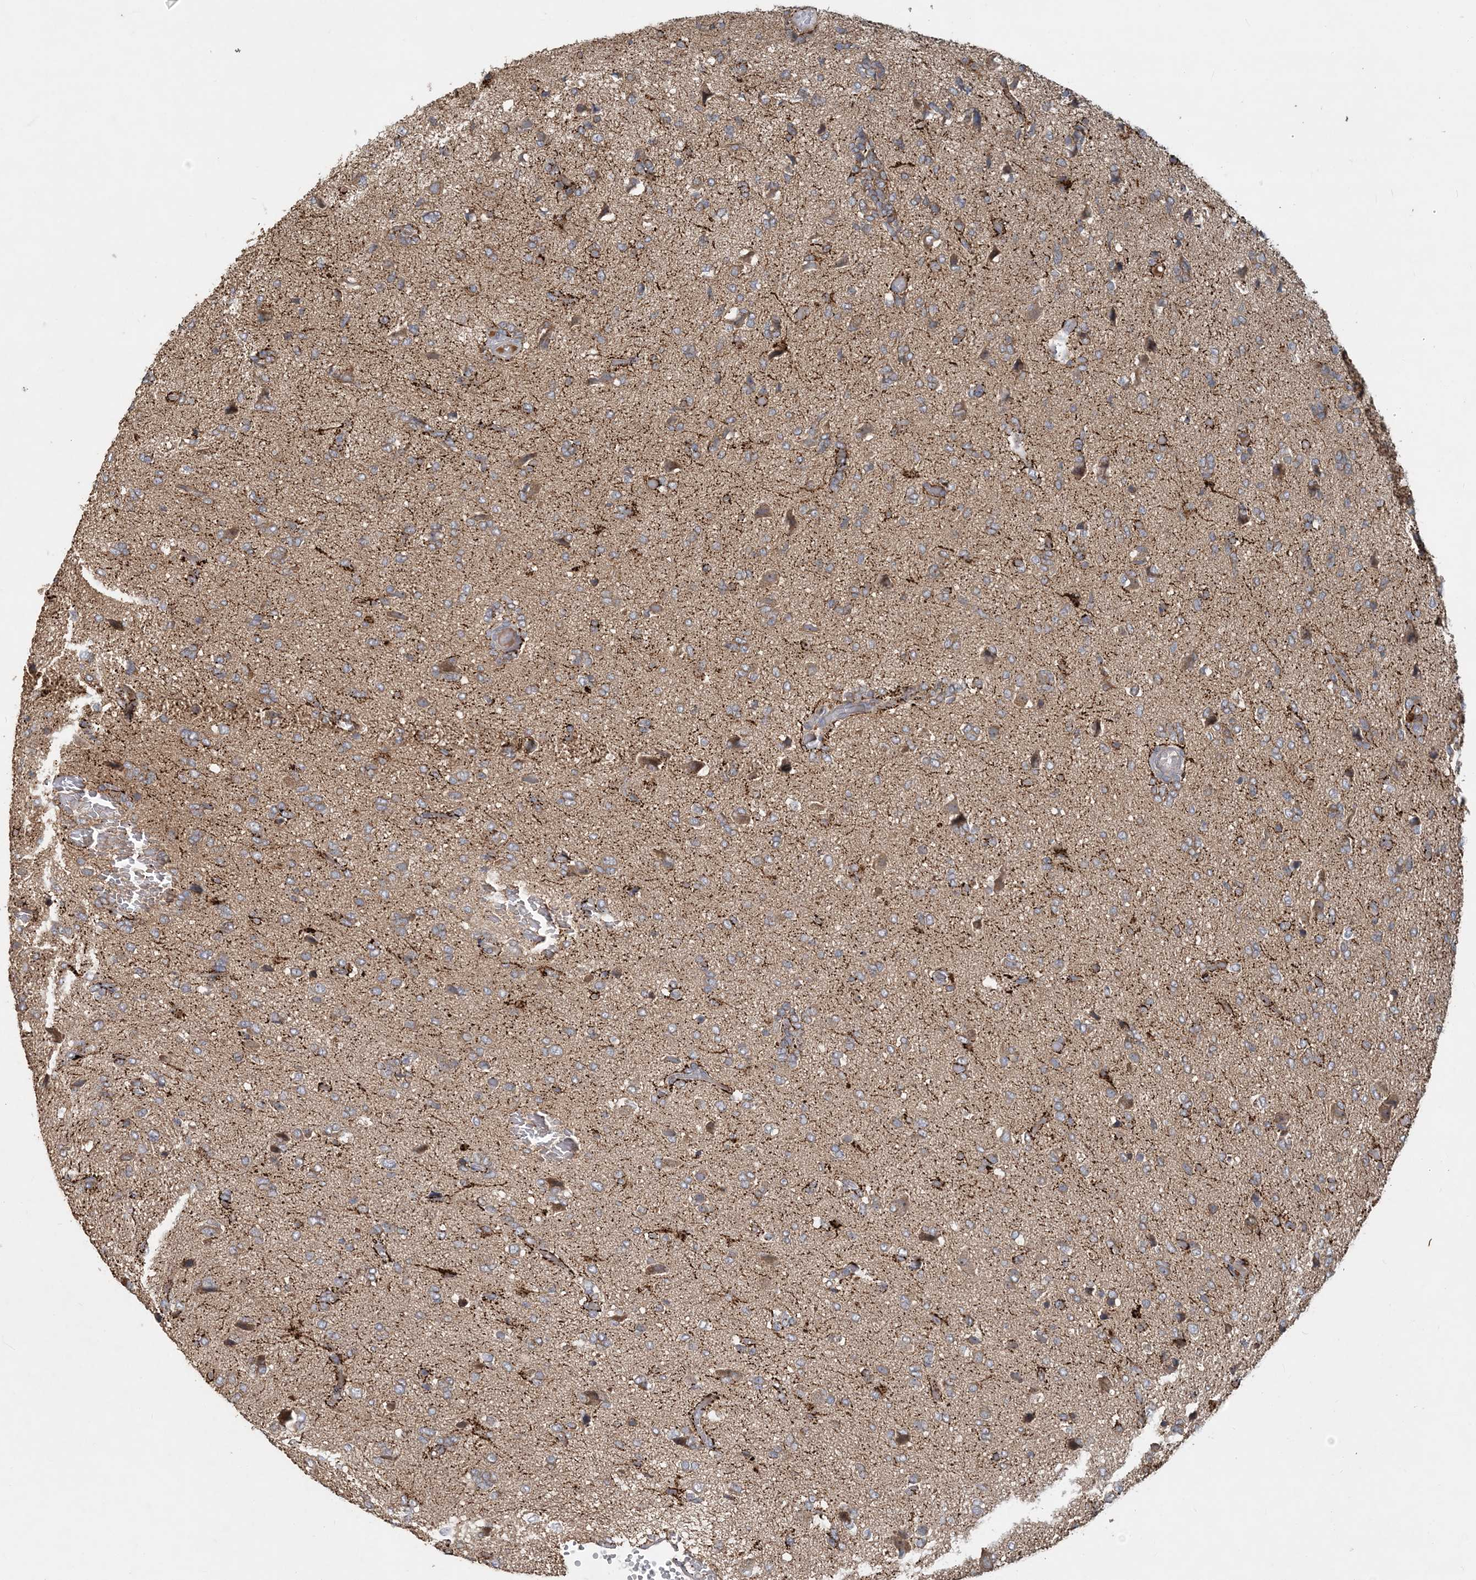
{"staining": {"intensity": "moderate", "quantity": ">75%", "location": "cytoplasmic/membranous"}, "tissue": "glioma", "cell_type": "Tumor cells", "image_type": "cancer", "snomed": [{"axis": "morphology", "description": "Glioma, malignant, High grade"}, {"axis": "topography", "description": "Brain"}], "caption": "Glioma was stained to show a protein in brown. There is medium levels of moderate cytoplasmic/membranous expression in about >75% of tumor cells.", "gene": "TRAIP", "patient": {"sex": "female", "age": 59}}